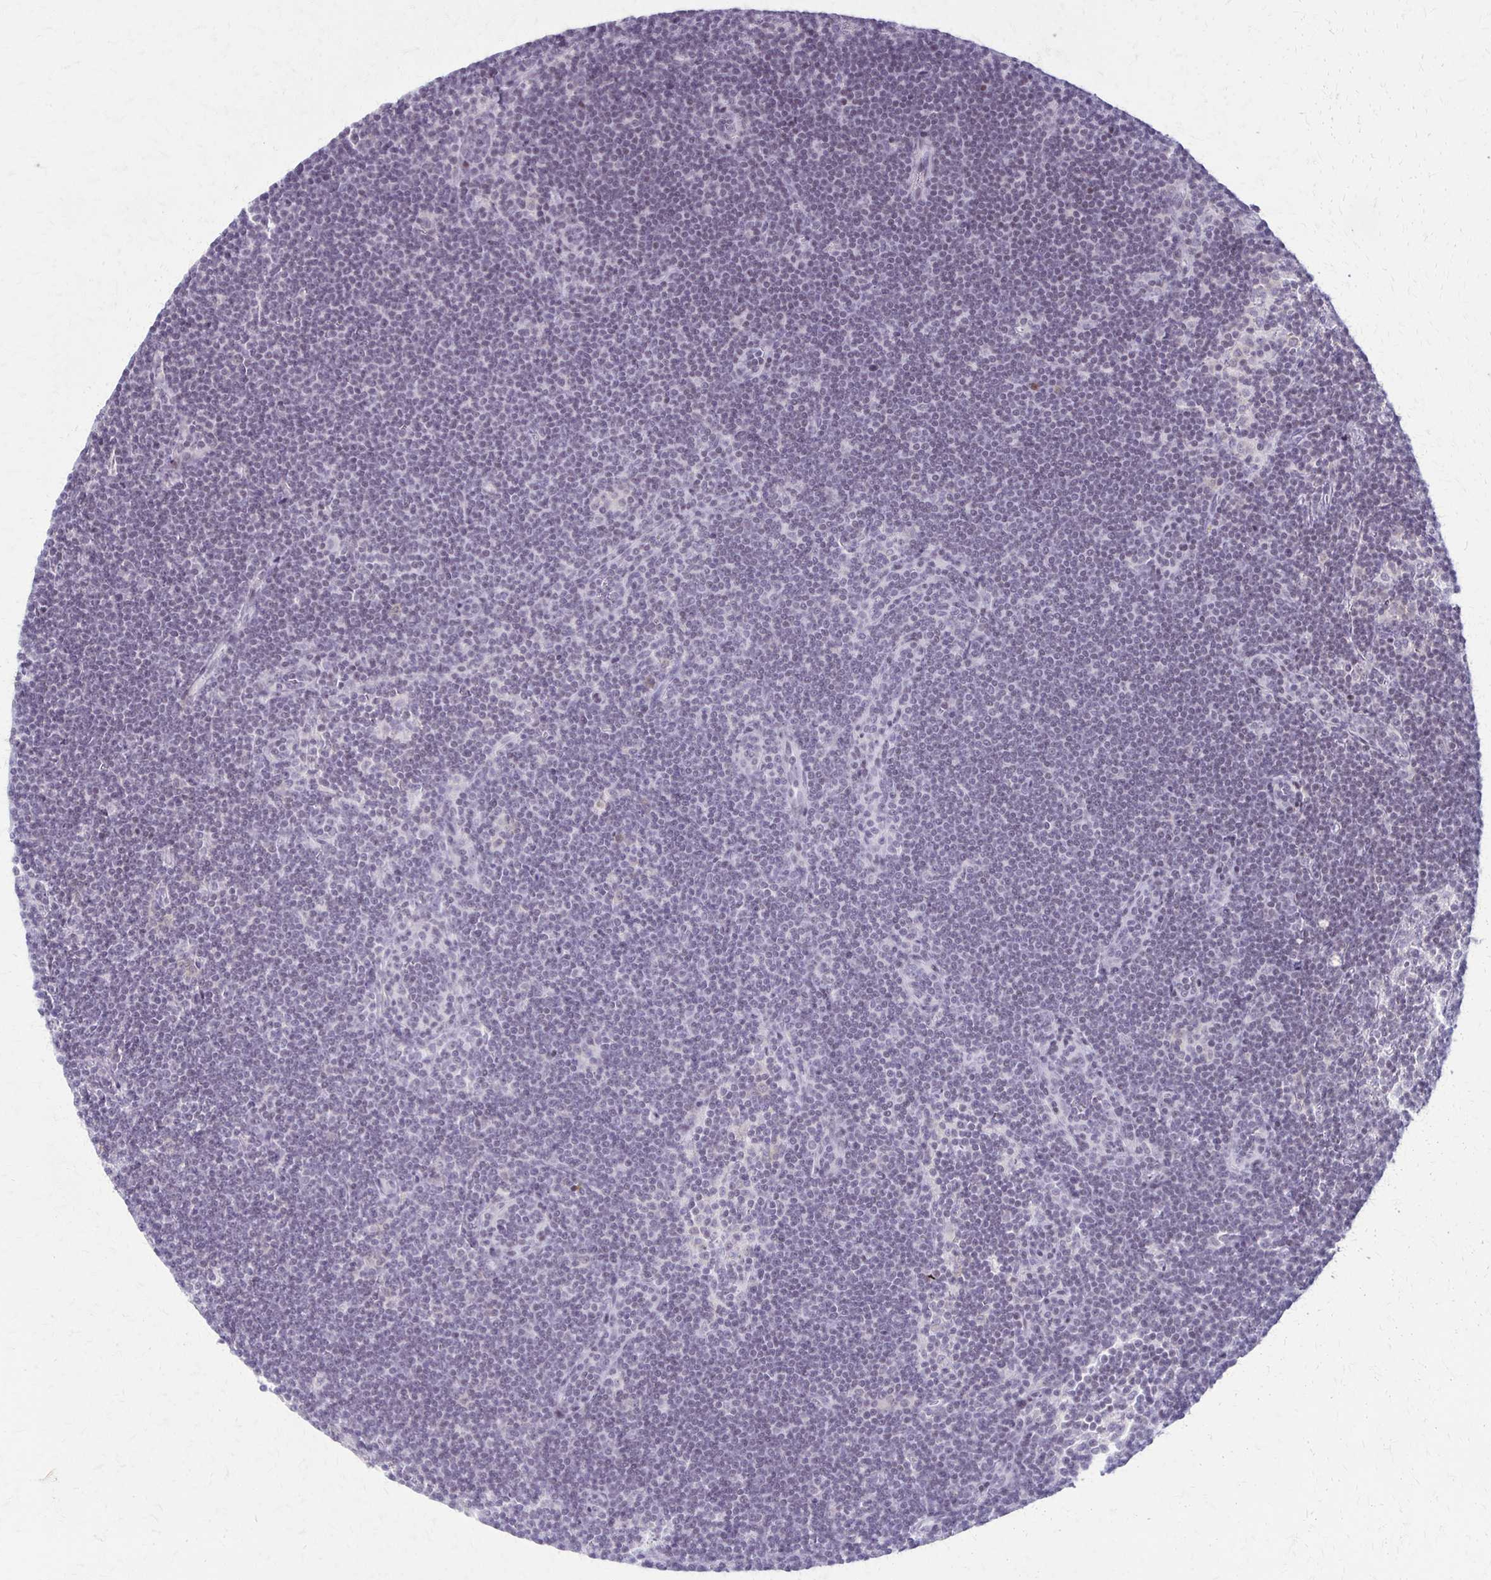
{"staining": {"intensity": "negative", "quantity": "none", "location": "none"}, "tissue": "lymphoma", "cell_type": "Tumor cells", "image_type": "cancer", "snomed": [{"axis": "morphology", "description": "Malignant lymphoma, non-Hodgkin's type, Low grade"}, {"axis": "topography", "description": "Lymph node"}], "caption": "Photomicrograph shows no significant protein staining in tumor cells of lymphoma.", "gene": "SLC35E2B", "patient": {"sex": "female", "age": 73}}